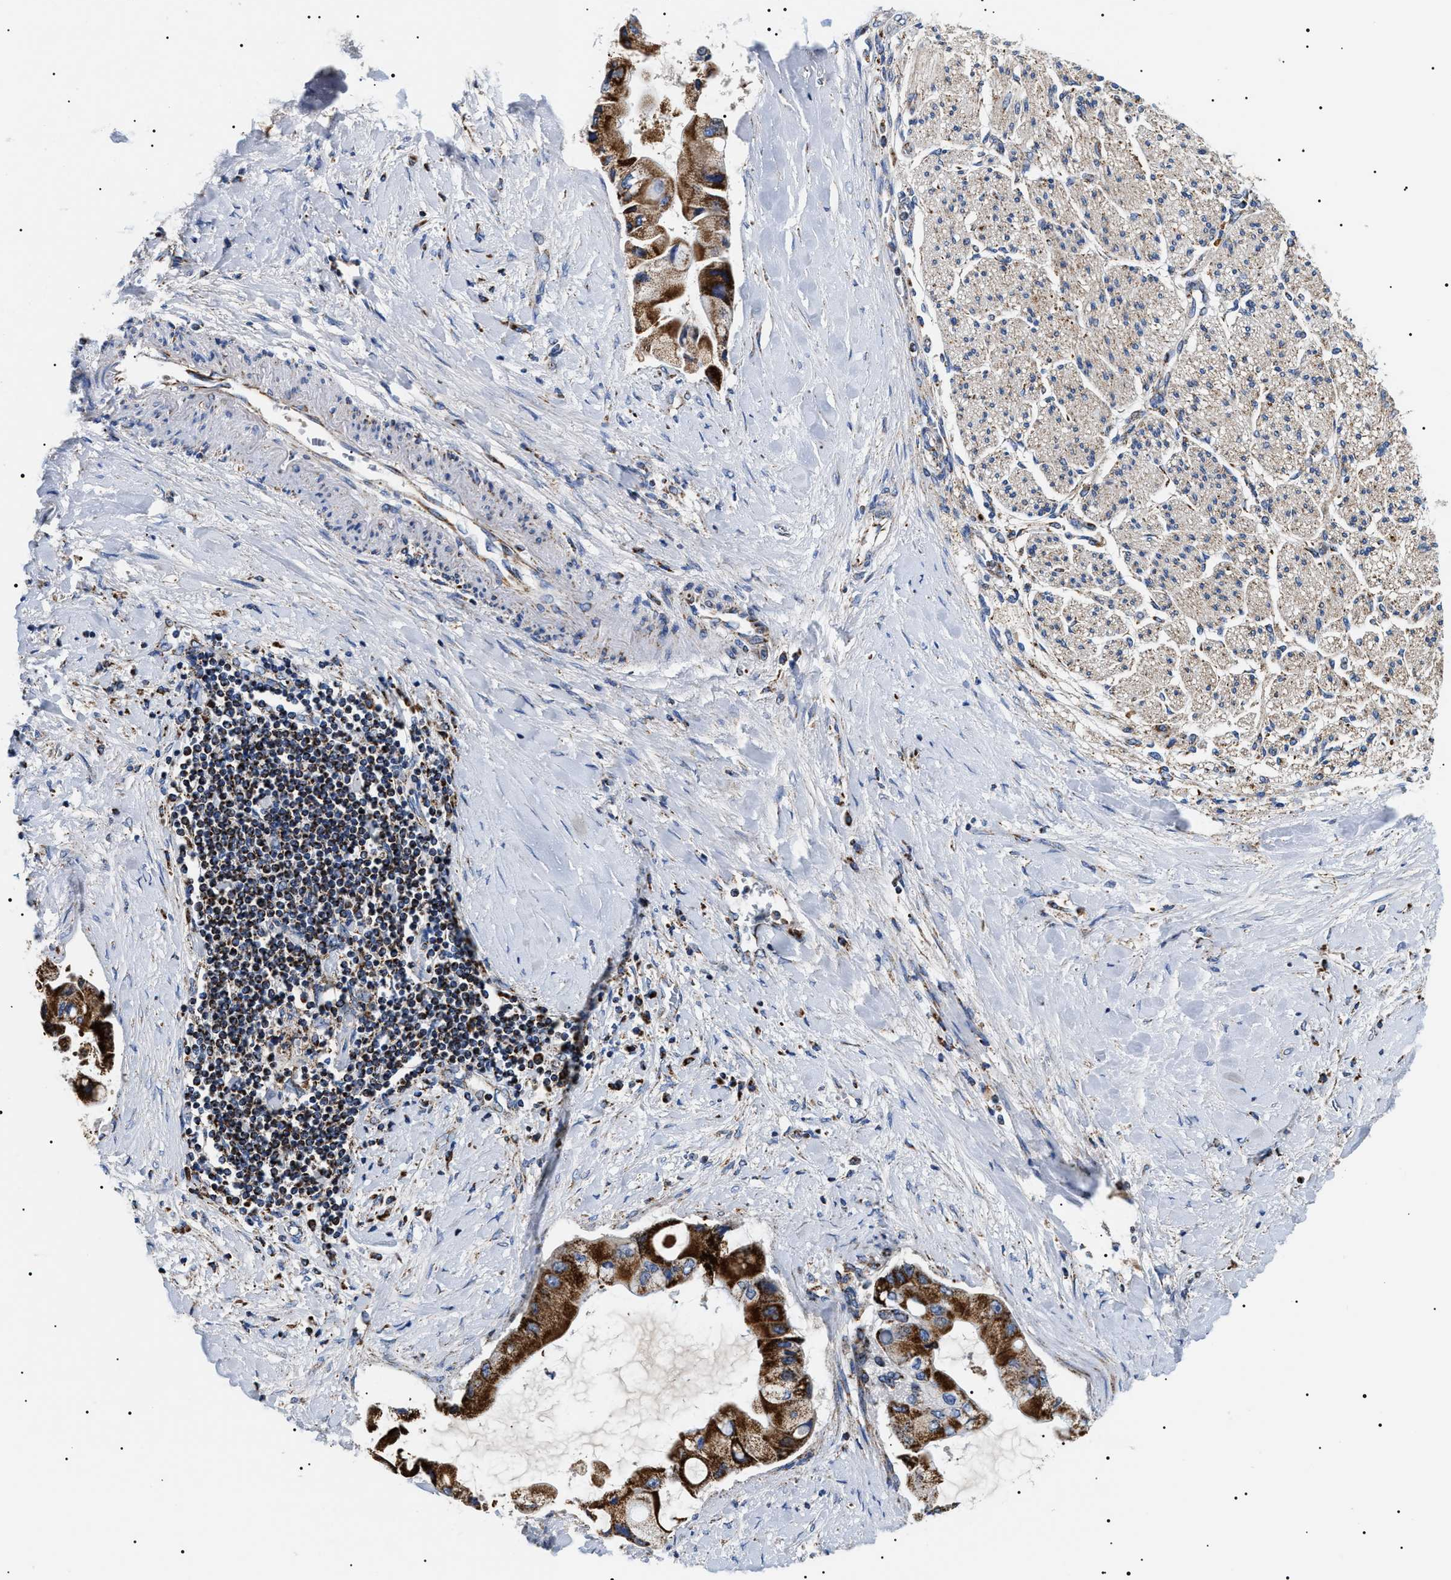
{"staining": {"intensity": "strong", "quantity": ">75%", "location": "cytoplasmic/membranous"}, "tissue": "liver cancer", "cell_type": "Tumor cells", "image_type": "cancer", "snomed": [{"axis": "morphology", "description": "Cholangiocarcinoma"}, {"axis": "topography", "description": "Liver"}], "caption": "The histopathology image demonstrates a brown stain indicating the presence of a protein in the cytoplasmic/membranous of tumor cells in liver cancer.", "gene": "OXSM", "patient": {"sex": "male", "age": 50}}